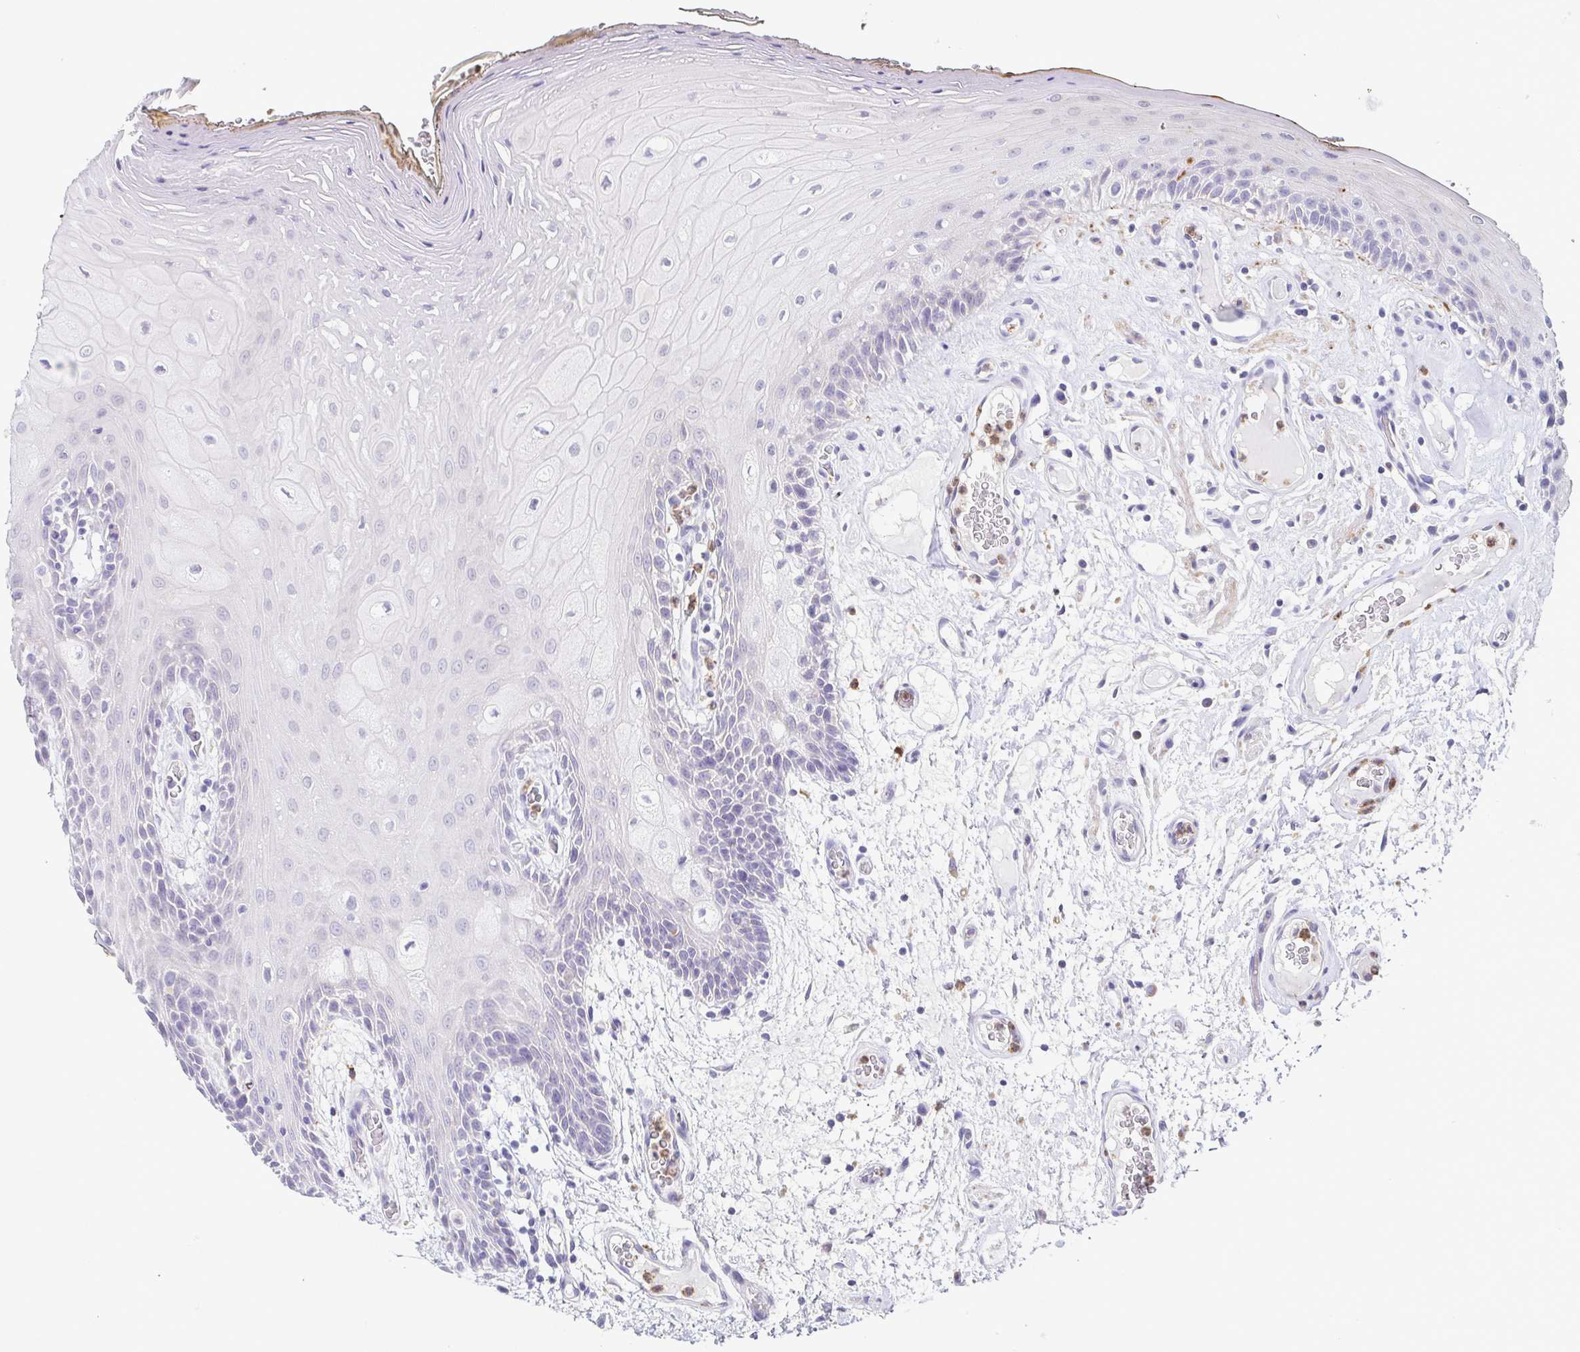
{"staining": {"intensity": "negative", "quantity": "none", "location": "none"}, "tissue": "oral mucosa", "cell_type": "Squamous epithelial cells", "image_type": "normal", "snomed": [{"axis": "morphology", "description": "Normal tissue, NOS"}, {"axis": "morphology", "description": "Squamous cell carcinoma, NOS"}, {"axis": "topography", "description": "Oral tissue"}, {"axis": "topography", "description": "Head-Neck"}], "caption": "A high-resolution histopathology image shows immunohistochemistry (IHC) staining of normal oral mucosa, which displays no significant staining in squamous epithelial cells. (Brightfield microscopy of DAB (3,3'-diaminobenzidine) immunohistochemistry (IHC) at high magnification).", "gene": "ATP6V1G2", "patient": {"sex": "male", "age": 52}}